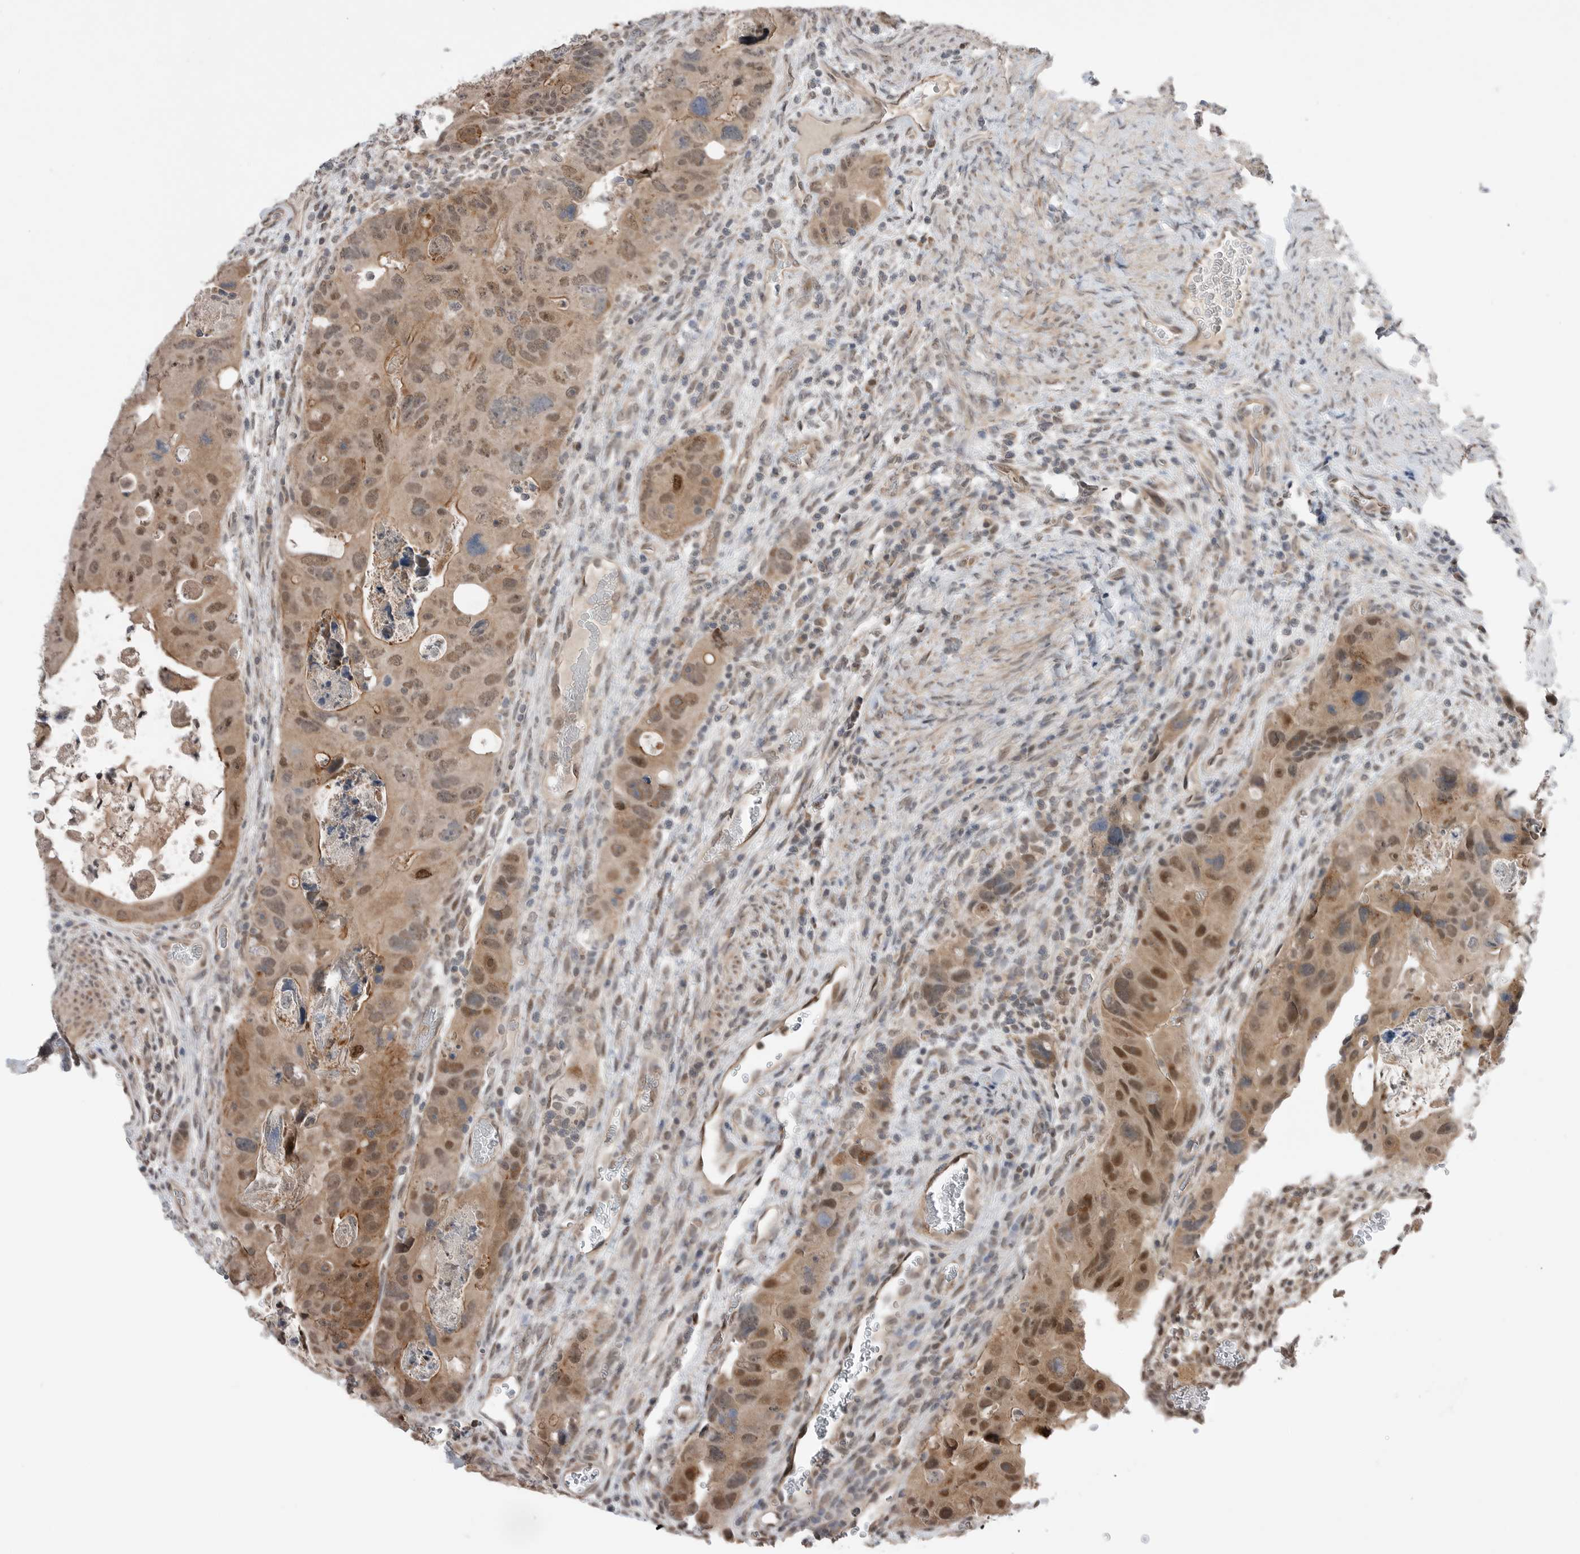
{"staining": {"intensity": "moderate", "quantity": ">75%", "location": "cytoplasmic/membranous,nuclear"}, "tissue": "colorectal cancer", "cell_type": "Tumor cells", "image_type": "cancer", "snomed": [{"axis": "morphology", "description": "Adenocarcinoma, NOS"}, {"axis": "topography", "description": "Rectum"}], "caption": "The micrograph displays immunohistochemical staining of colorectal cancer. There is moderate cytoplasmic/membranous and nuclear staining is present in about >75% of tumor cells. (Stains: DAB (3,3'-diaminobenzidine) in brown, nuclei in blue, Microscopy: brightfield microscopy at high magnification).", "gene": "NTAQ1", "patient": {"sex": "male", "age": 59}}